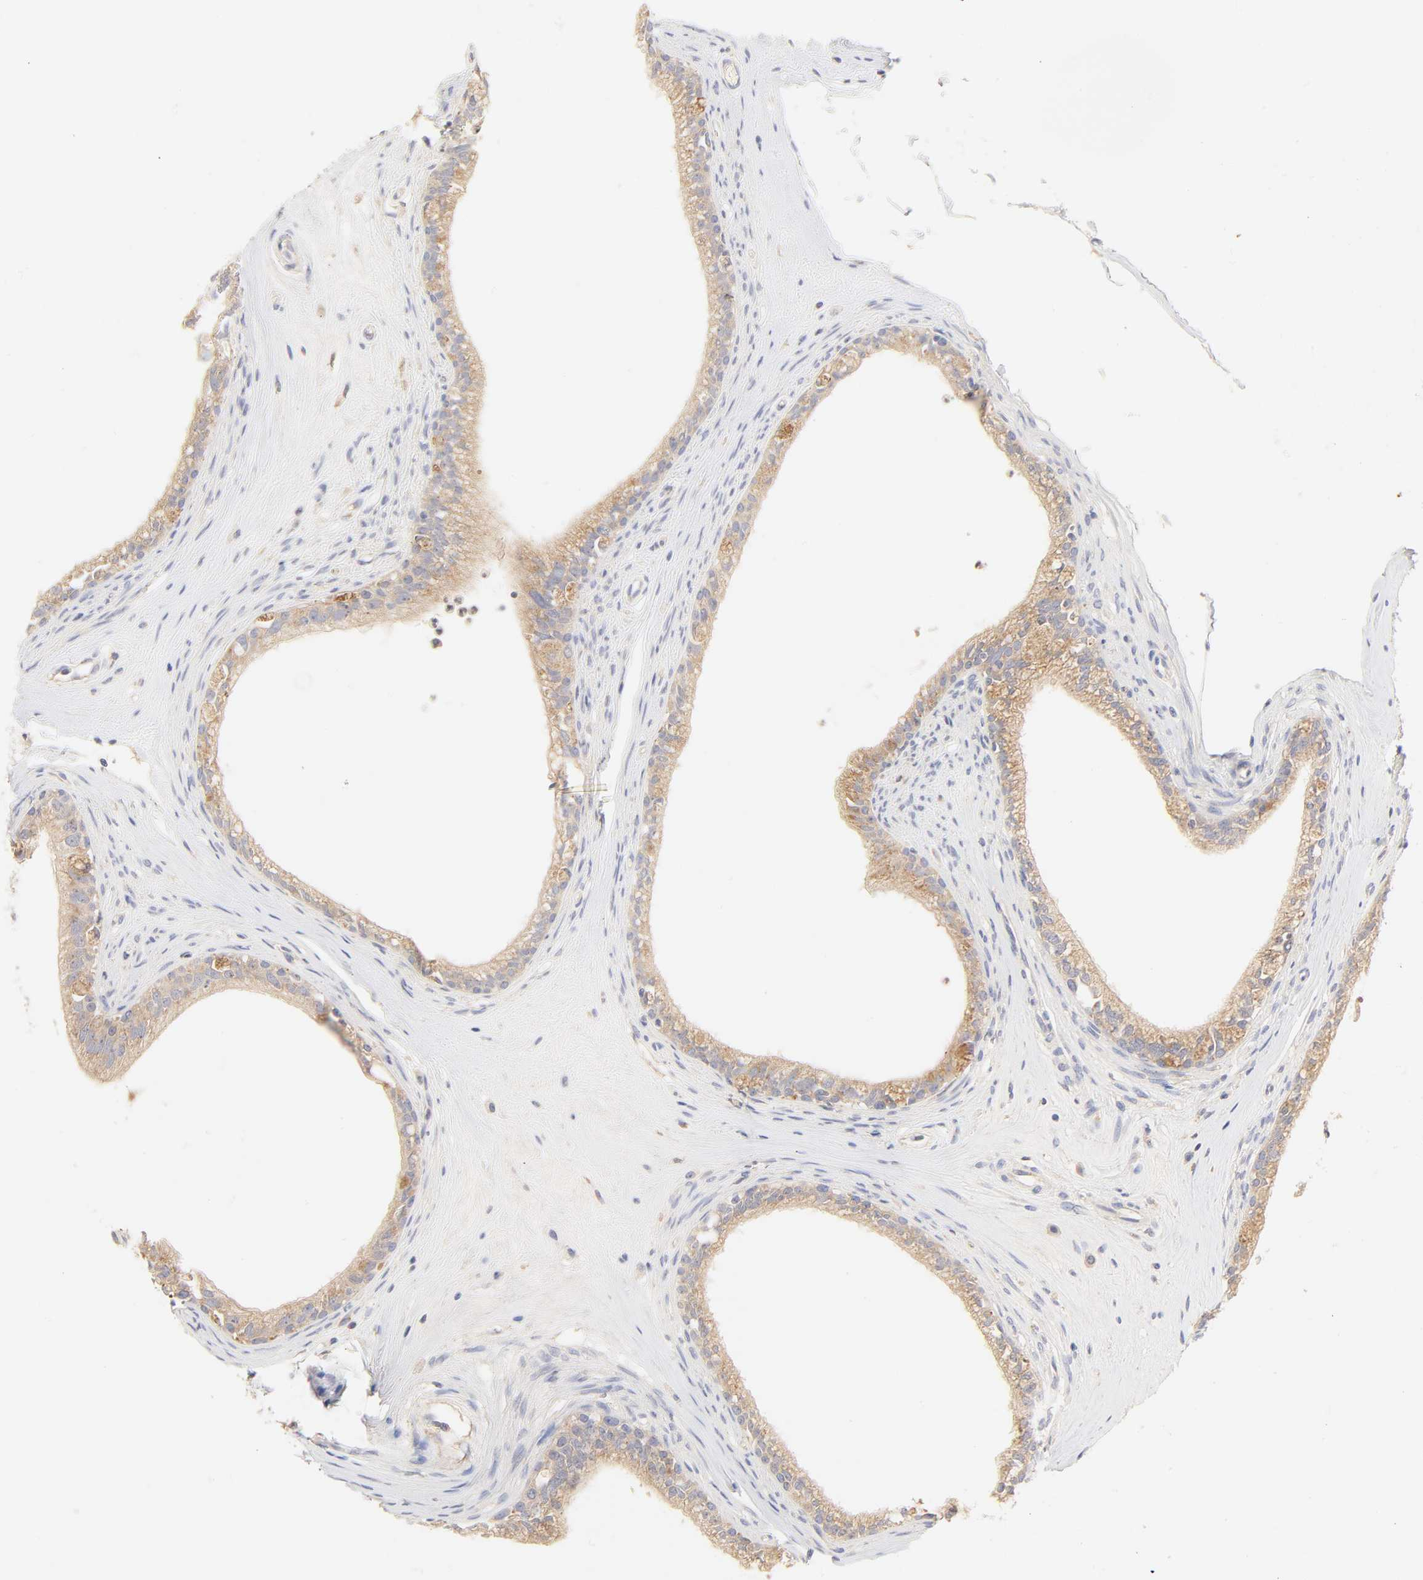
{"staining": {"intensity": "weak", "quantity": ">75%", "location": "cytoplasmic/membranous"}, "tissue": "epididymis", "cell_type": "Glandular cells", "image_type": "normal", "snomed": [{"axis": "morphology", "description": "Normal tissue, NOS"}, {"axis": "morphology", "description": "Inflammation, NOS"}, {"axis": "topography", "description": "Epididymis"}], "caption": "Glandular cells exhibit low levels of weak cytoplasmic/membranous staining in about >75% of cells in unremarkable human epididymis. The staining is performed using DAB brown chromogen to label protein expression. The nuclei are counter-stained blue using hematoxylin.", "gene": "MTERF2", "patient": {"sex": "male", "age": 84}}